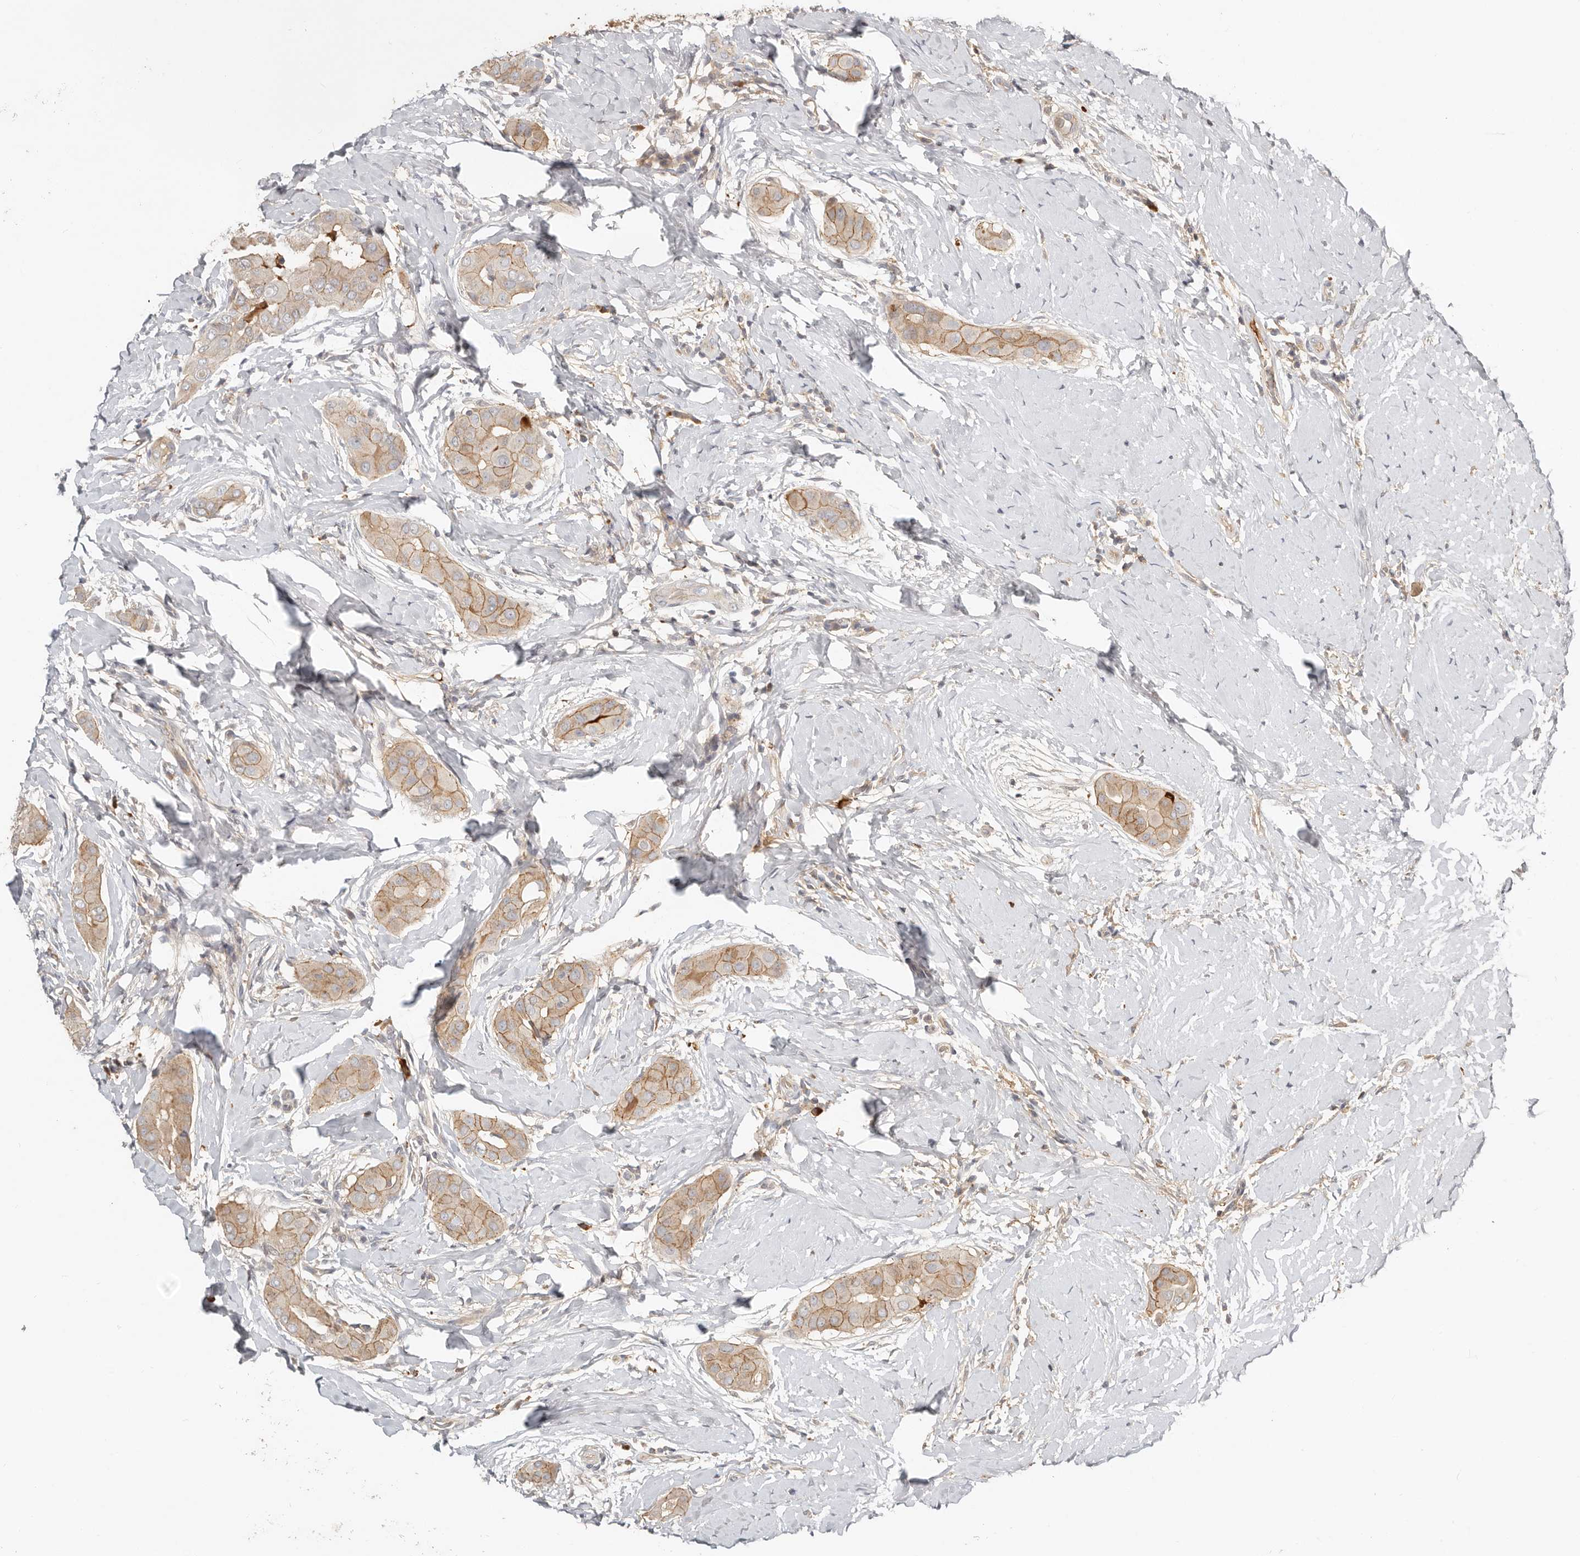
{"staining": {"intensity": "moderate", "quantity": ">75%", "location": "cytoplasmic/membranous"}, "tissue": "thyroid cancer", "cell_type": "Tumor cells", "image_type": "cancer", "snomed": [{"axis": "morphology", "description": "Papillary adenocarcinoma, NOS"}, {"axis": "topography", "description": "Thyroid gland"}], "caption": "Thyroid cancer tissue demonstrates moderate cytoplasmic/membranous staining in about >75% of tumor cells, visualized by immunohistochemistry. The staining was performed using DAB, with brown indicating positive protein expression. Nuclei are stained blue with hematoxylin.", "gene": "MTFR2", "patient": {"sex": "male", "age": 33}}